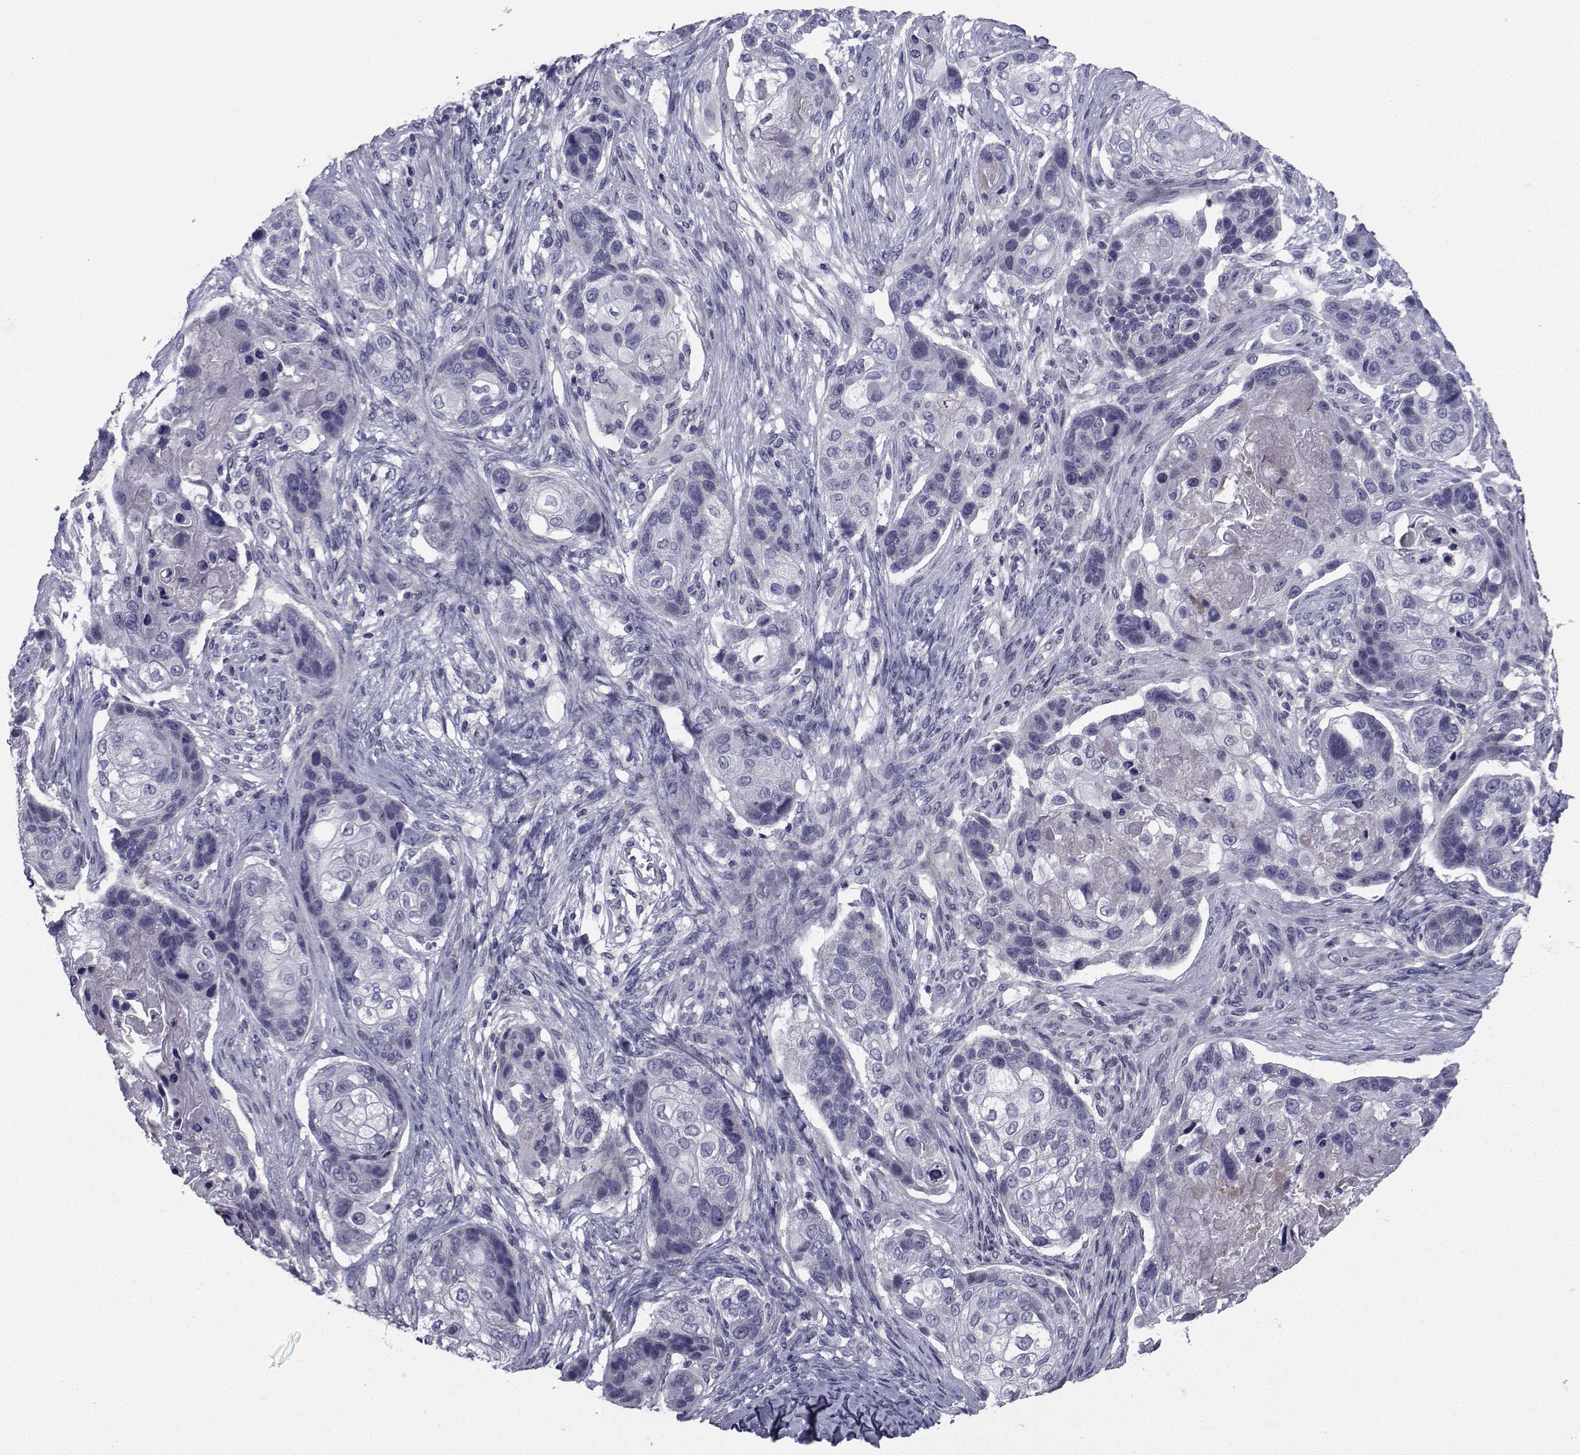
{"staining": {"intensity": "negative", "quantity": "none", "location": "none"}, "tissue": "lung cancer", "cell_type": "Tumor cells", "image_type": "cancer", "snomed": [{"axis": "morphology", "description": "Squamous cell carcinoma, NOS"}, {"axis": "topography", "description": "Lung"}], "caption": "Immunohistochemistry photomicrograph of neoplastic tissue: lung squamous cell carcinoma stained with DAB (3,3'-diaminobenzidine) exhibits no significant protein positivity in tumor cells. (Stains: DAB (3,3'-diaminobenzidine) IHC with hematoxylin counter stain, Microscopy: brightfield microscopy at high magnification).", "gene": "CHRNA1", "patient": {"sex": "male", "age": 69}}